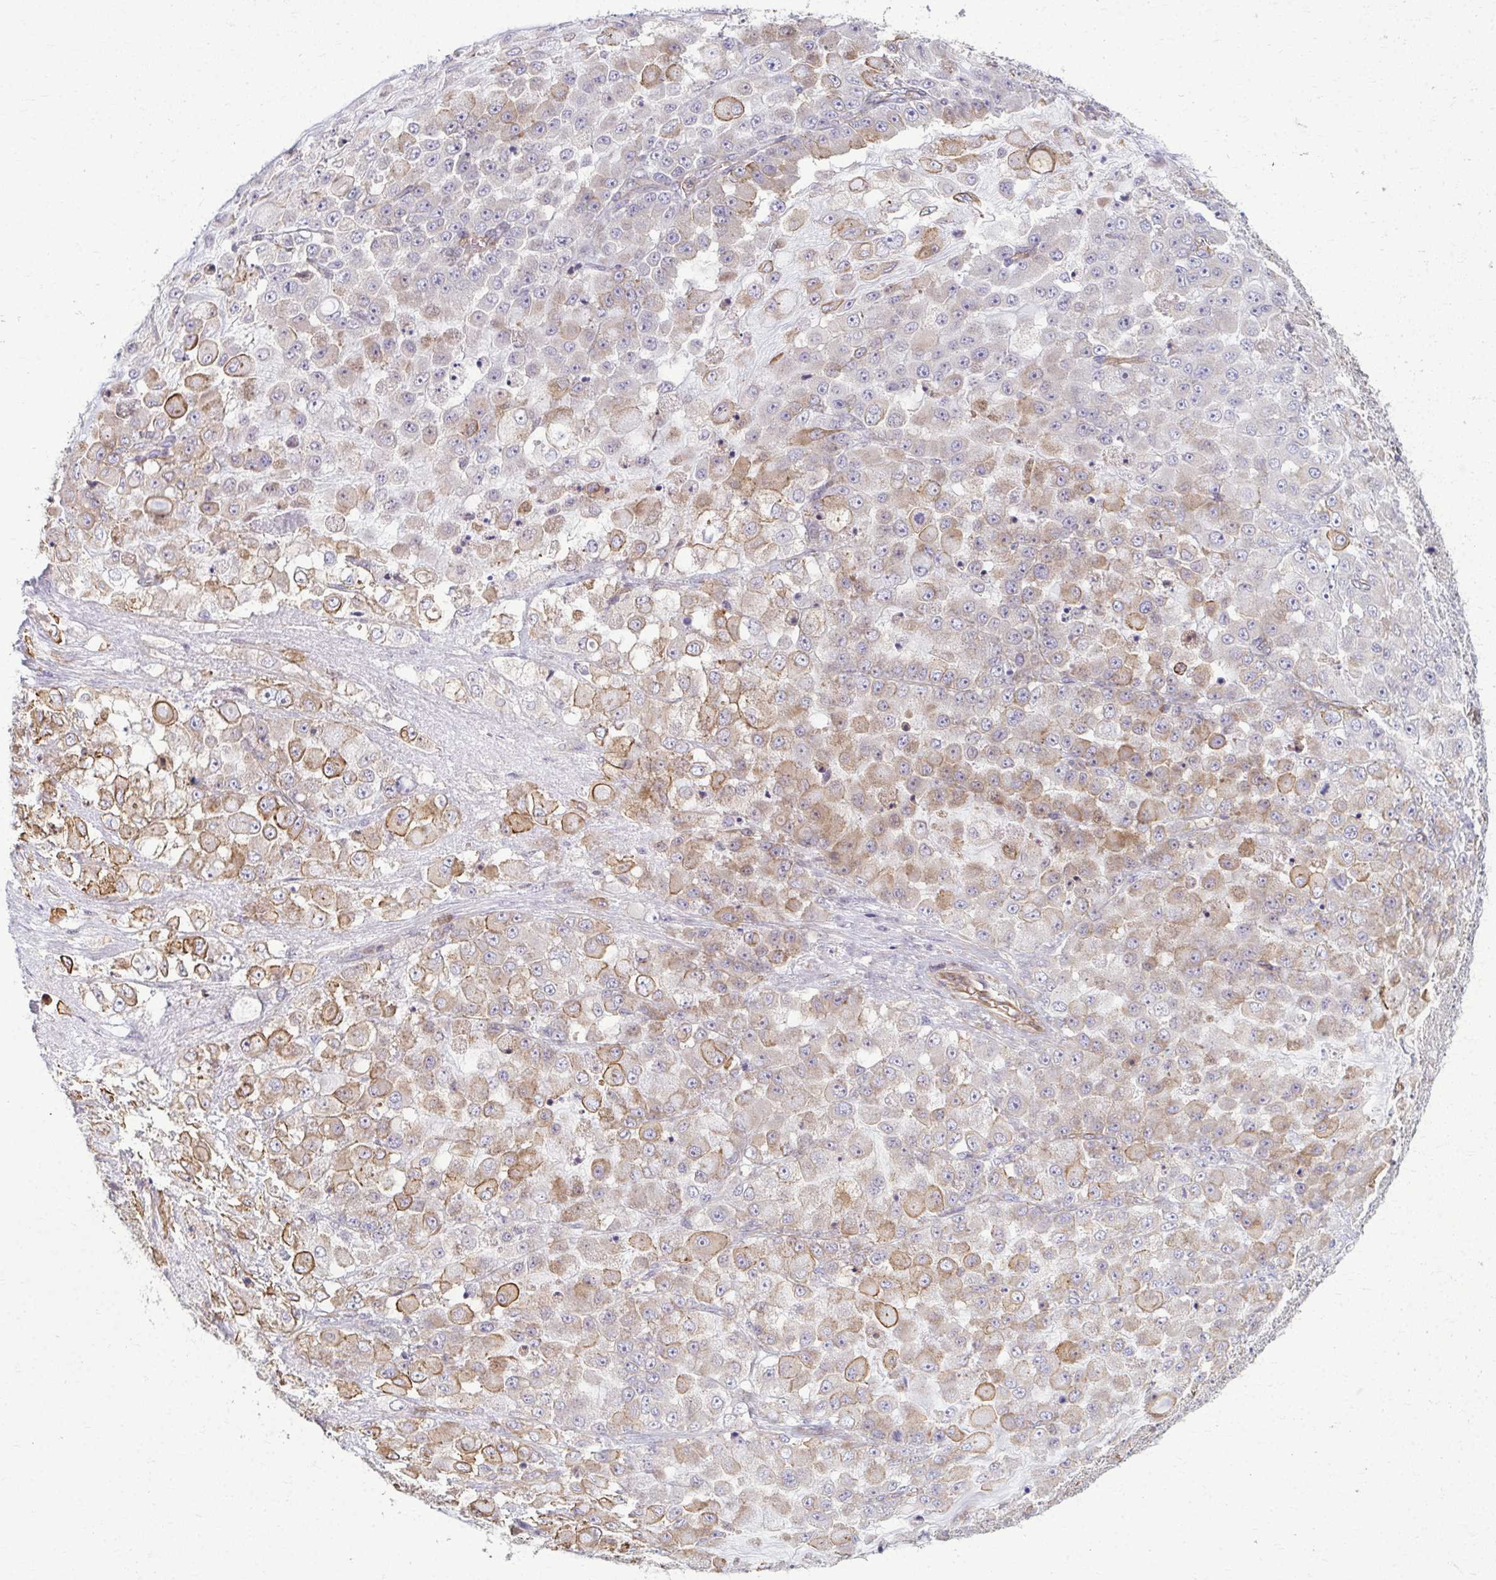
{"staining": {"intensity": "moderate", "quantity": "25%-75%", "location": "cytoplasmic/membranous"}, "tissue": "stomach cancer", "cell_type": "Tumor cells", "image_type": "cancer", "snomed": [{"axis": "morphology", "description": "Adenocarcinoma, NOS"}, {"axis": "topography", "description": "Stomach"}], "caption": "A medium amount of moderate cytoplasmic/membranous expression is identified in about 25%-75% of tumor cells in stomach cancer (adenocarcinoma) tissue.", "gene": "EID2B", "patient": {"sex": "female", "age": 76}}